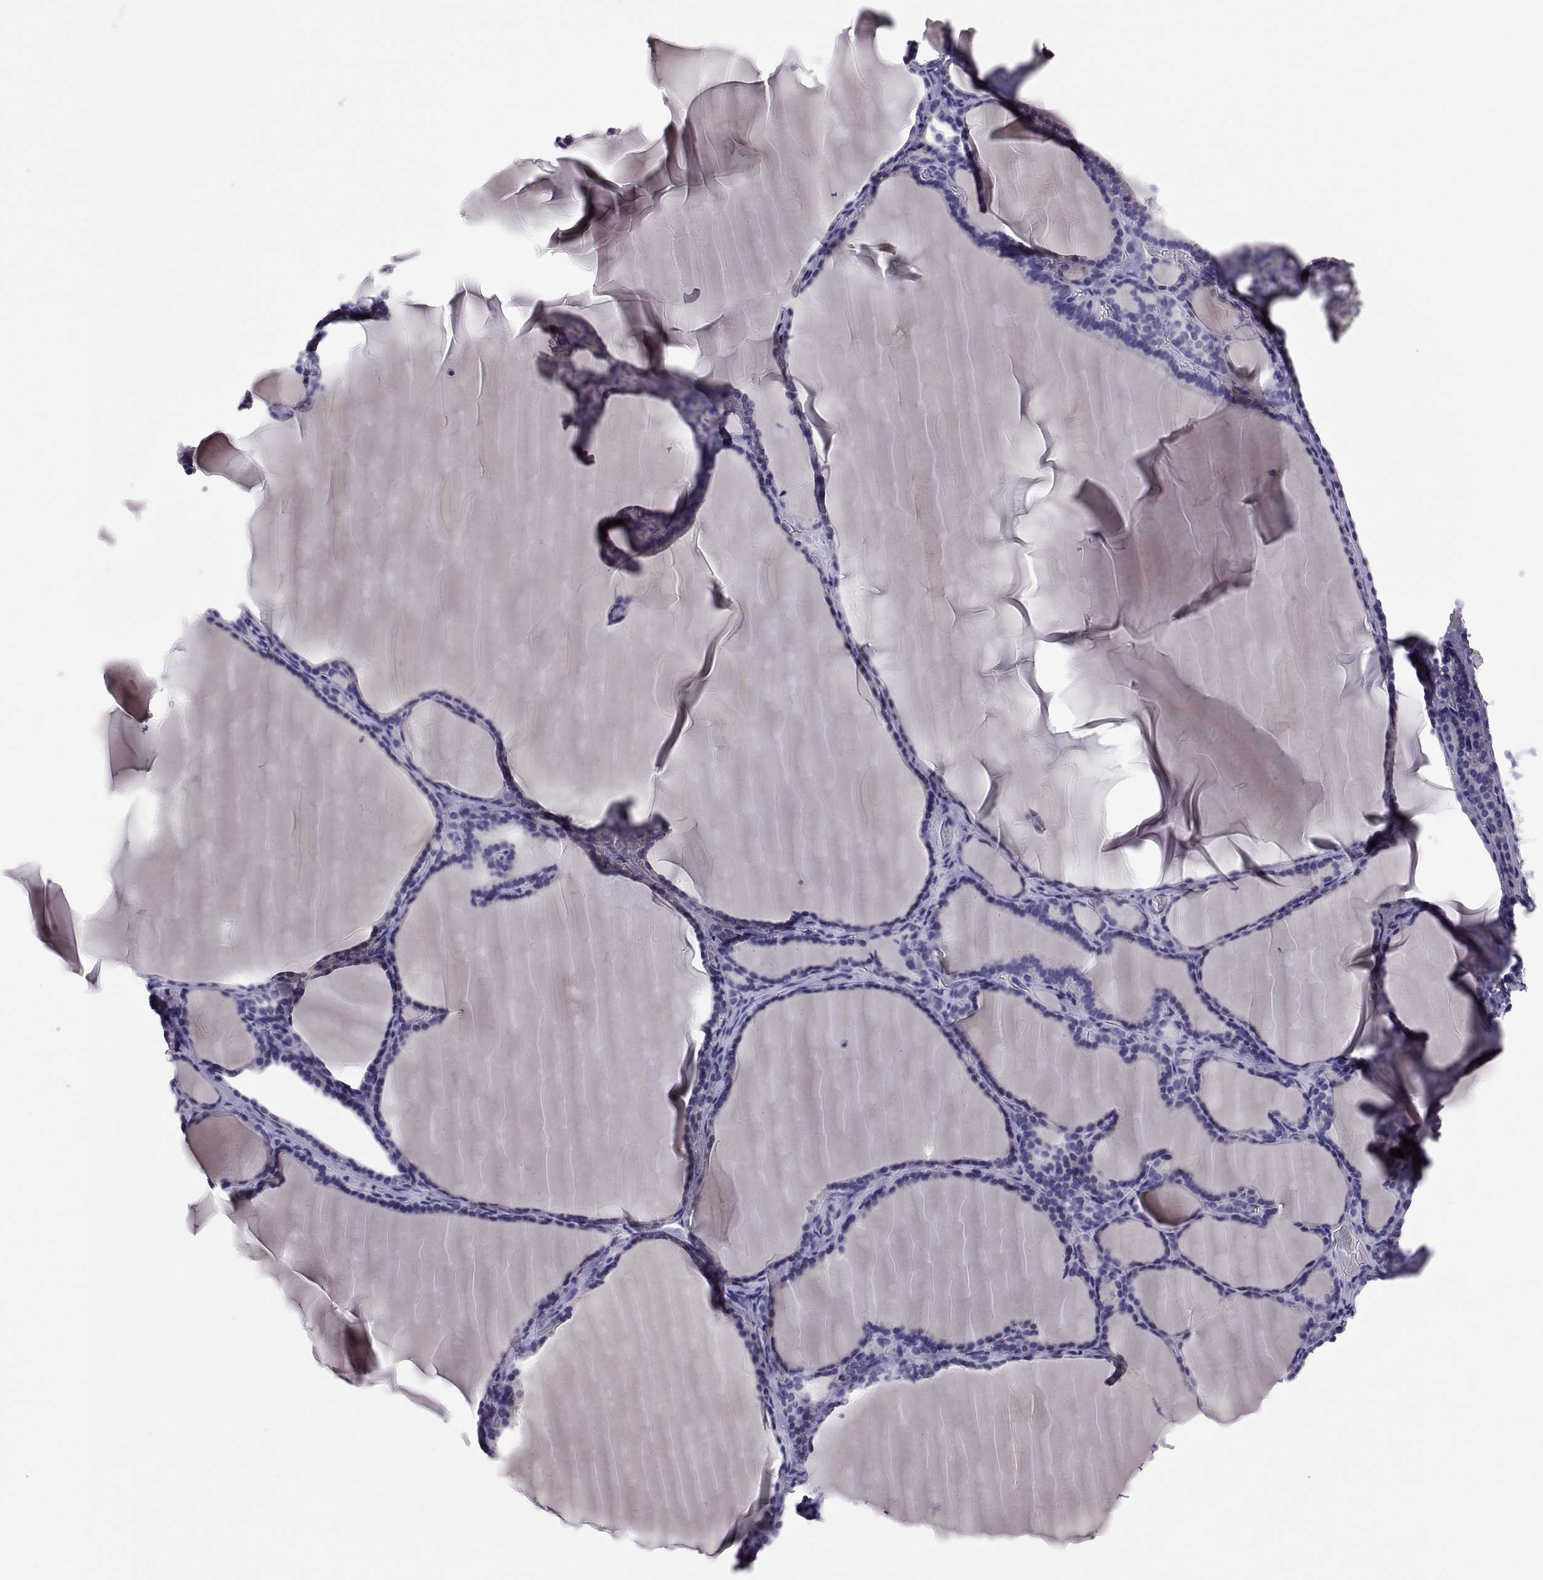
{"staining": {"intensity": "negative", "quantity": "none", "location": "none"}, "tissue": "thyroid gland", "cell_type": "Glandular cells", "image_type": "normal", "snomed": [{"axis": "morphology", "description": "Normal tissue, NOS"}, {"axis": "morphology", "description": "Hyperplasia, NOS"}, {"axis": "topography", "description": "Thyroid gland"}], "caption": "IHC histopathology image of normal thyroid gland: human thyroid gland stained with DAB (3,3'-diaminobenzidine) reveals no significant protein expression in glandular cells.", "gene": "RNASE12", "patient": {"sex": "female", "age": 27}}